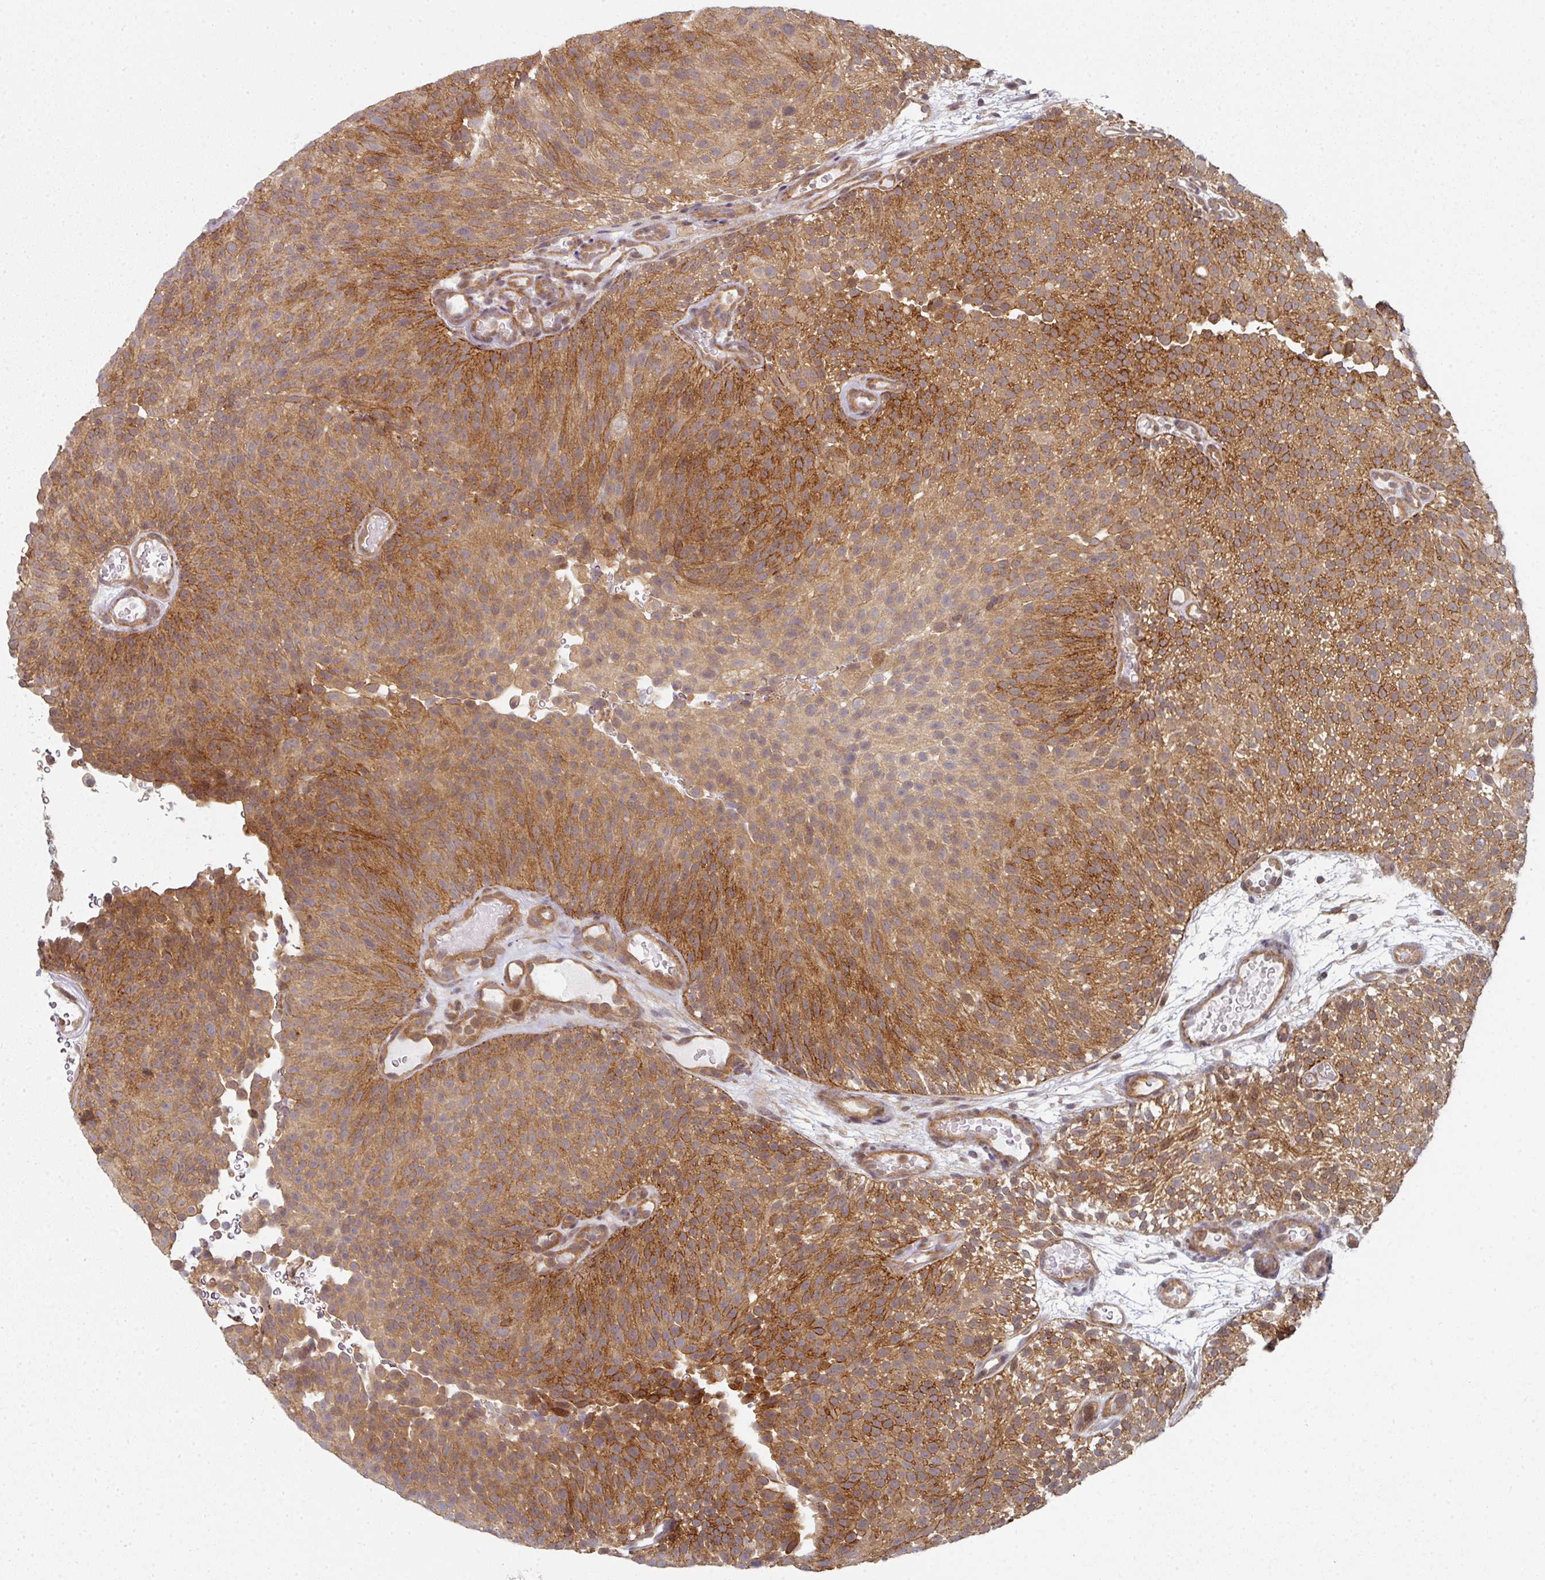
{"staining": {"intensity": "moderate", "quantity": ">75%", "location": "cytoplasmic/membranous"}, "tissue": "urothelial cancer", "cell_type": "Tumor cells", "image_type": "cancer", "snomed": [{"axis": "morphology", "description": "Urothelial carcinoma, Low grade"}, {"axis": "topography", "description": "Urinary bladder"}], "caption": "Urothelial cancer stained with immunohistochemistry reveals moderate cytoplasmic/membranous expression in about >75% of tumor cells.", "gene": "PSME3IP1", "patient": {"sex": "male", "age": 78}}